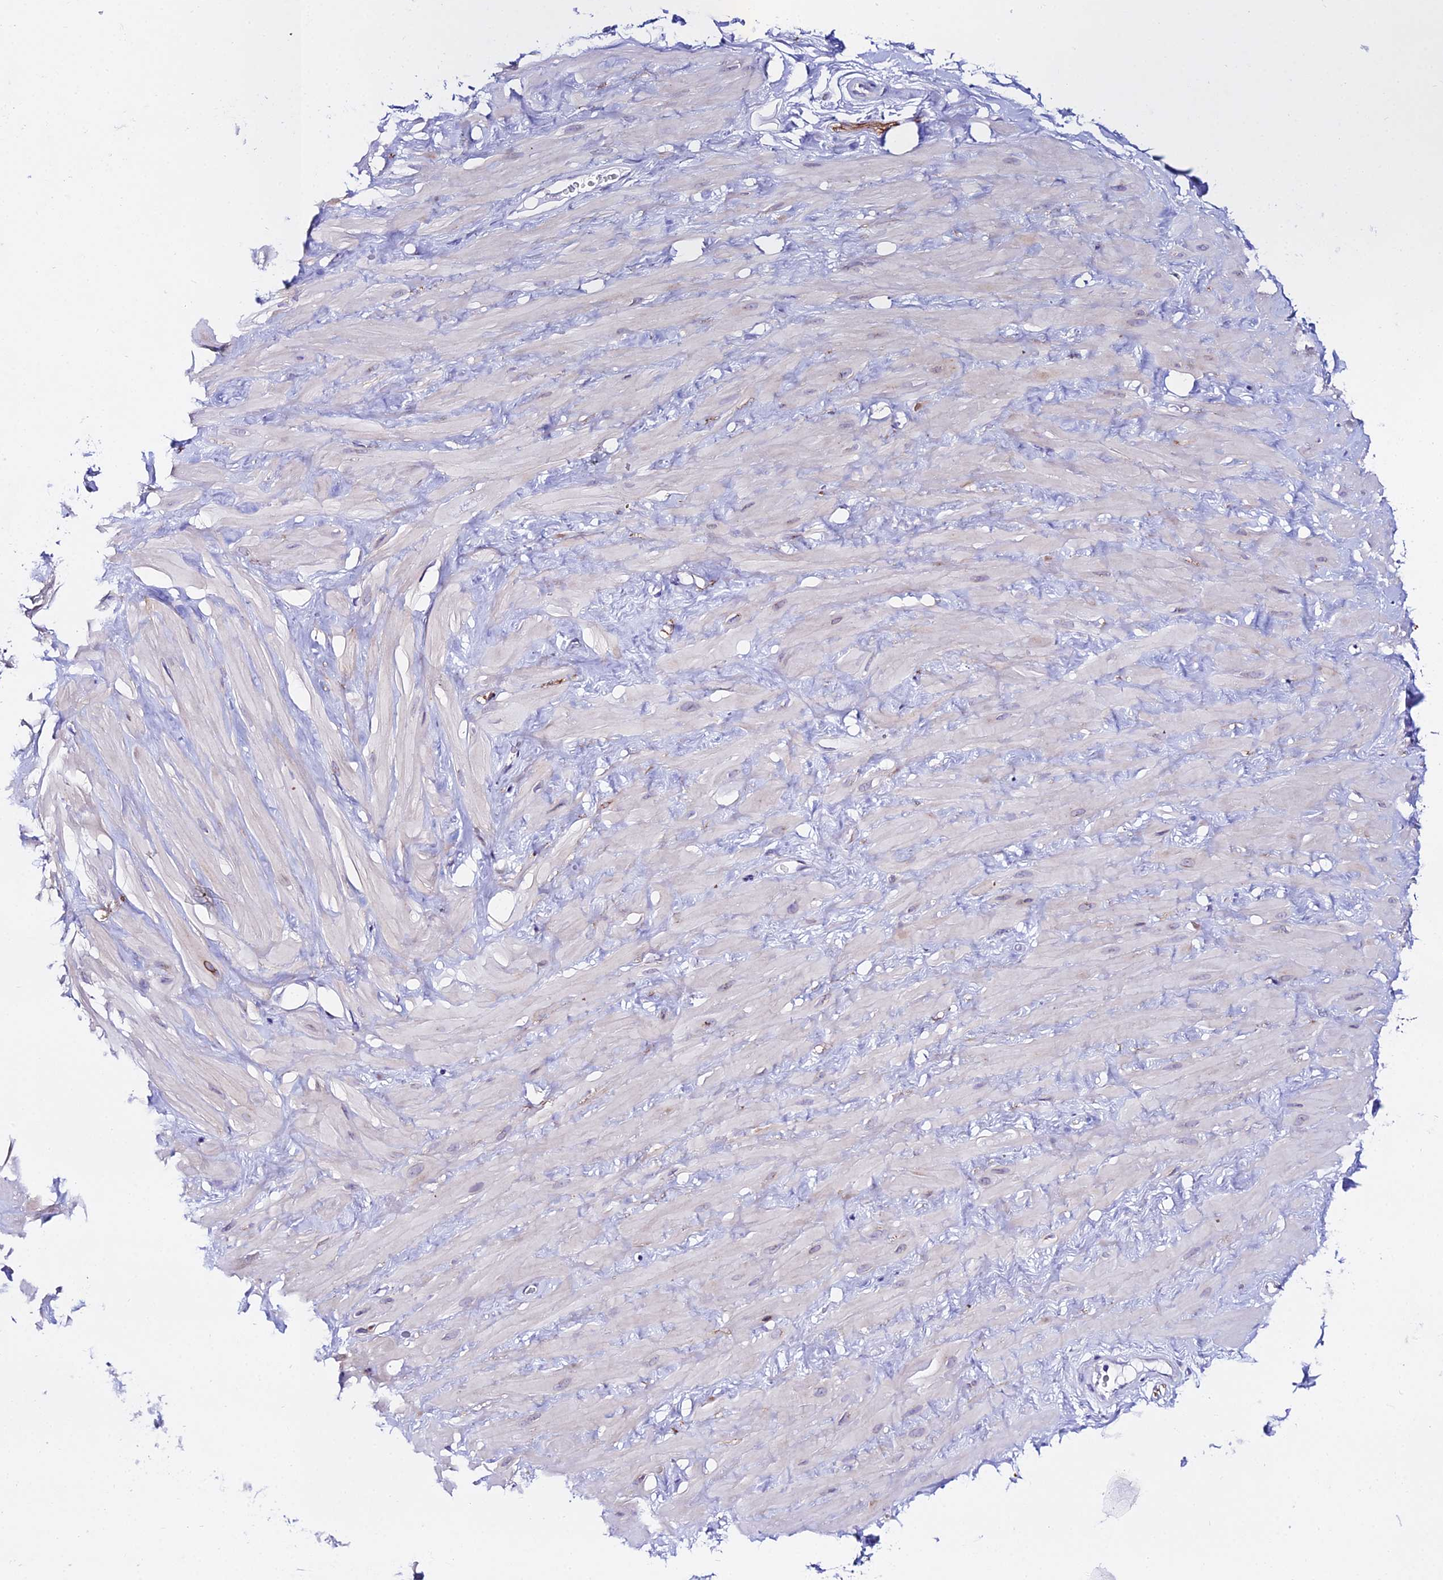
{"staining": {"intensity": "negative", "quantity": "none", "location": "none"}, "tissue": "adipose tissue", "cell_type": "Adipocytes", "image_type": "normal", "snomed": [{"axis": "morphology", "description": "Normal tissue, NOS"}, {"axis": "topography", "description": "Soft tissue"}, {"axis": "topography", "description": "Adipose tissue"}, {"axis": "topography", "description": "Vascular tissue"}, {"axis": "topography", "description": "Peripheral nerve tissue"}], "caption": "Immunohistochemistry (IHC) of normal adipose tissue reveals no expression in adipocytes. Brightfield microscopy of IHC stained with DAB (3,3'-diaminobenzidine) (brown) and hematoxylin (blue), captured at high magnification.", "gene": "ATG16L2", "patient": {"sex": "male", "age": 46}}